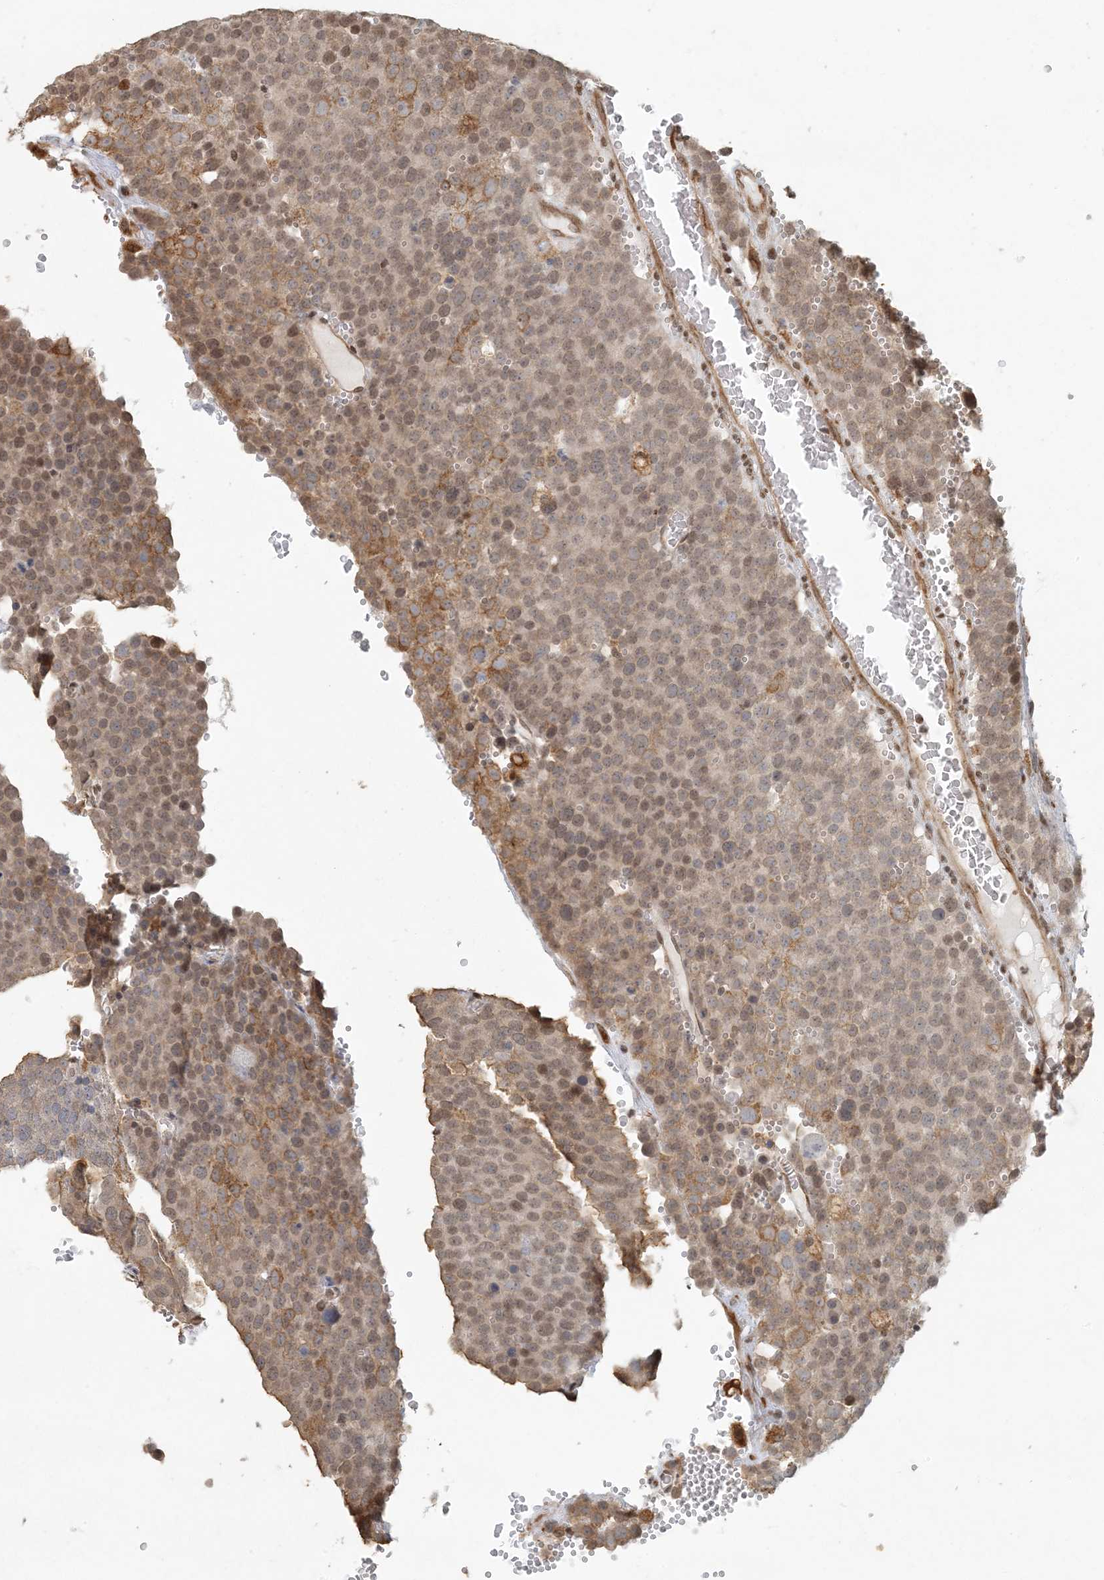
{"staining": {"intensity": "moderate", "quantity": ">75%", "location": "cytoplasmic/membranous,nuclear"}, "tissue": "testis cancer", "cell_type": "Tumor cells", "image_type": "cancer", "snomed": [{"axis": "morphology", "description": "Seminoma, NOS"}, {"axis": "topography", "description": "Testis"}], "caption": "Tumor cells show moderate cytoplasmic/membranous and nuclear positivity in approximately >75% of cells in testis cancer. The staining was performed using DAB (3,3'-diaminobenzidine), with brown indicating positive protein expression. Nuclei are stained blue with hematoxylin.", "gene": "AK9", "patient": {"sex": "male", "age": 71}}